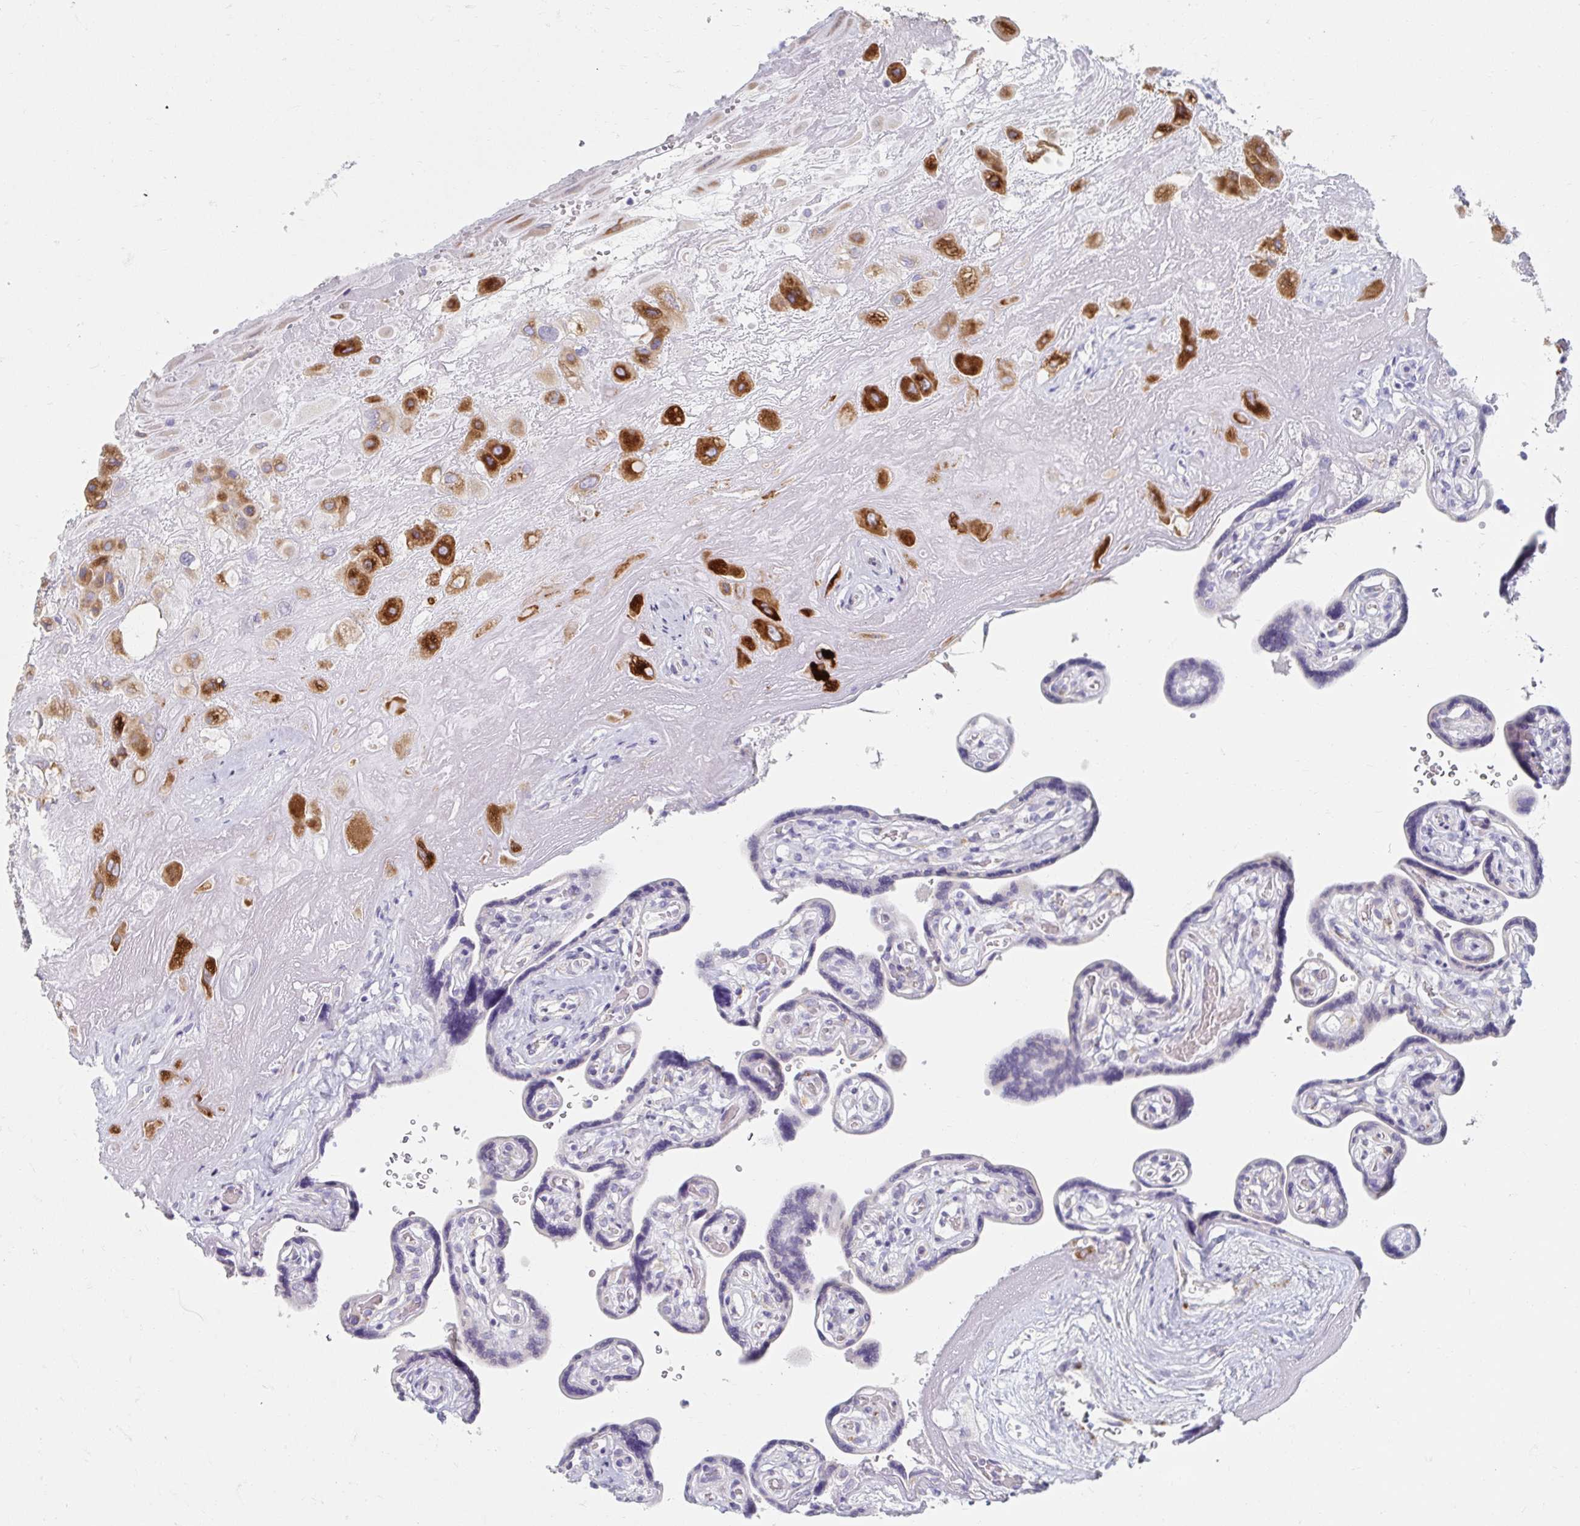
{"staining": {"intensity": "strong", "quantity": "25%-75%", "location": "cytoplasmic/membranous"}, "tissue": "placenta", "cell_type": "Decidual cells", "image_type": "normal", "snomed": [{"axis": "morphology", "description": "Normal tissue, NOS"}, {"axis": "topography", "description": "Placenta"}], "caption": "A high-resolution histopathology image shows IHC staining of normal placenta, which shows strong cytoplasmic/membranous staining in approximately 25%-75% of decidual cells. (DAB (3,3'-diaminobenzidine) = brown stain, brightfield microscopy at high magnification).", "gene": "MYLK2", "patient": {"sex": "female", "age": 32}}